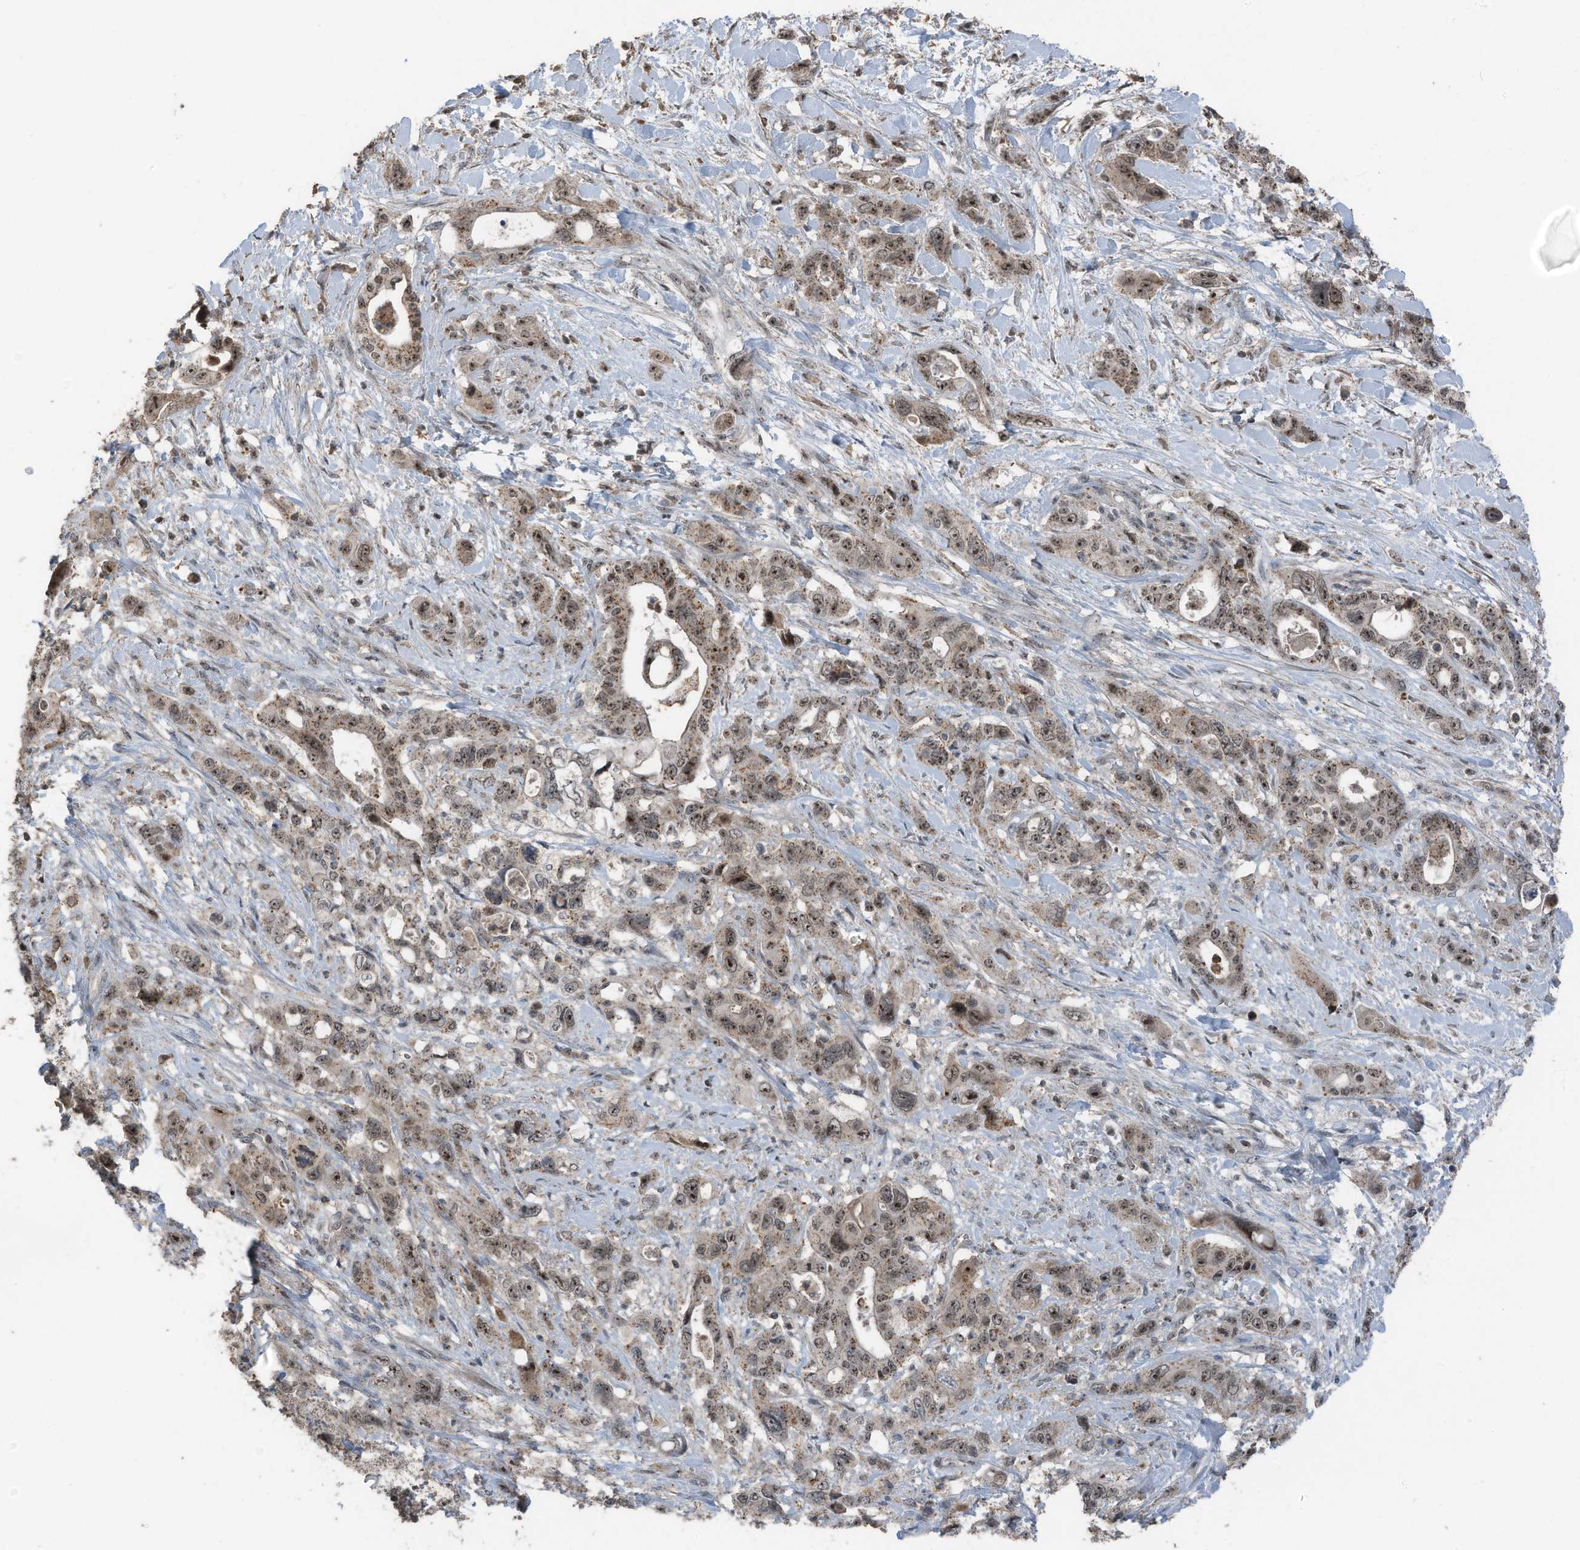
{"staining": {"intensity": "moderate", "quantity": ">75%", "location": "cytoplasmic/membranous,nuclear"}, "tissue": "pancreatic cancer", "cell_type": "Tumor cells", "image_type": "cancer", "snomed": [{"axis": "morphology", "description": "Adenocarcinoma, NOS"}, {"axis": "topography", "description": "Pancreas"}], "caption": "Pancreatic cancer (adenocarcinoma) stained for a protein shows moderate cytoplasmic/membranous and nuclear positivity in tumor cells. (Stains: DAB (3,3'-diaminobenzidine) in brown, nuclei in blue, Microscopy: brightfield microscopy at high magnification).", "gene": "UTP3", "patient": {"sex": "male", "age": 46}}